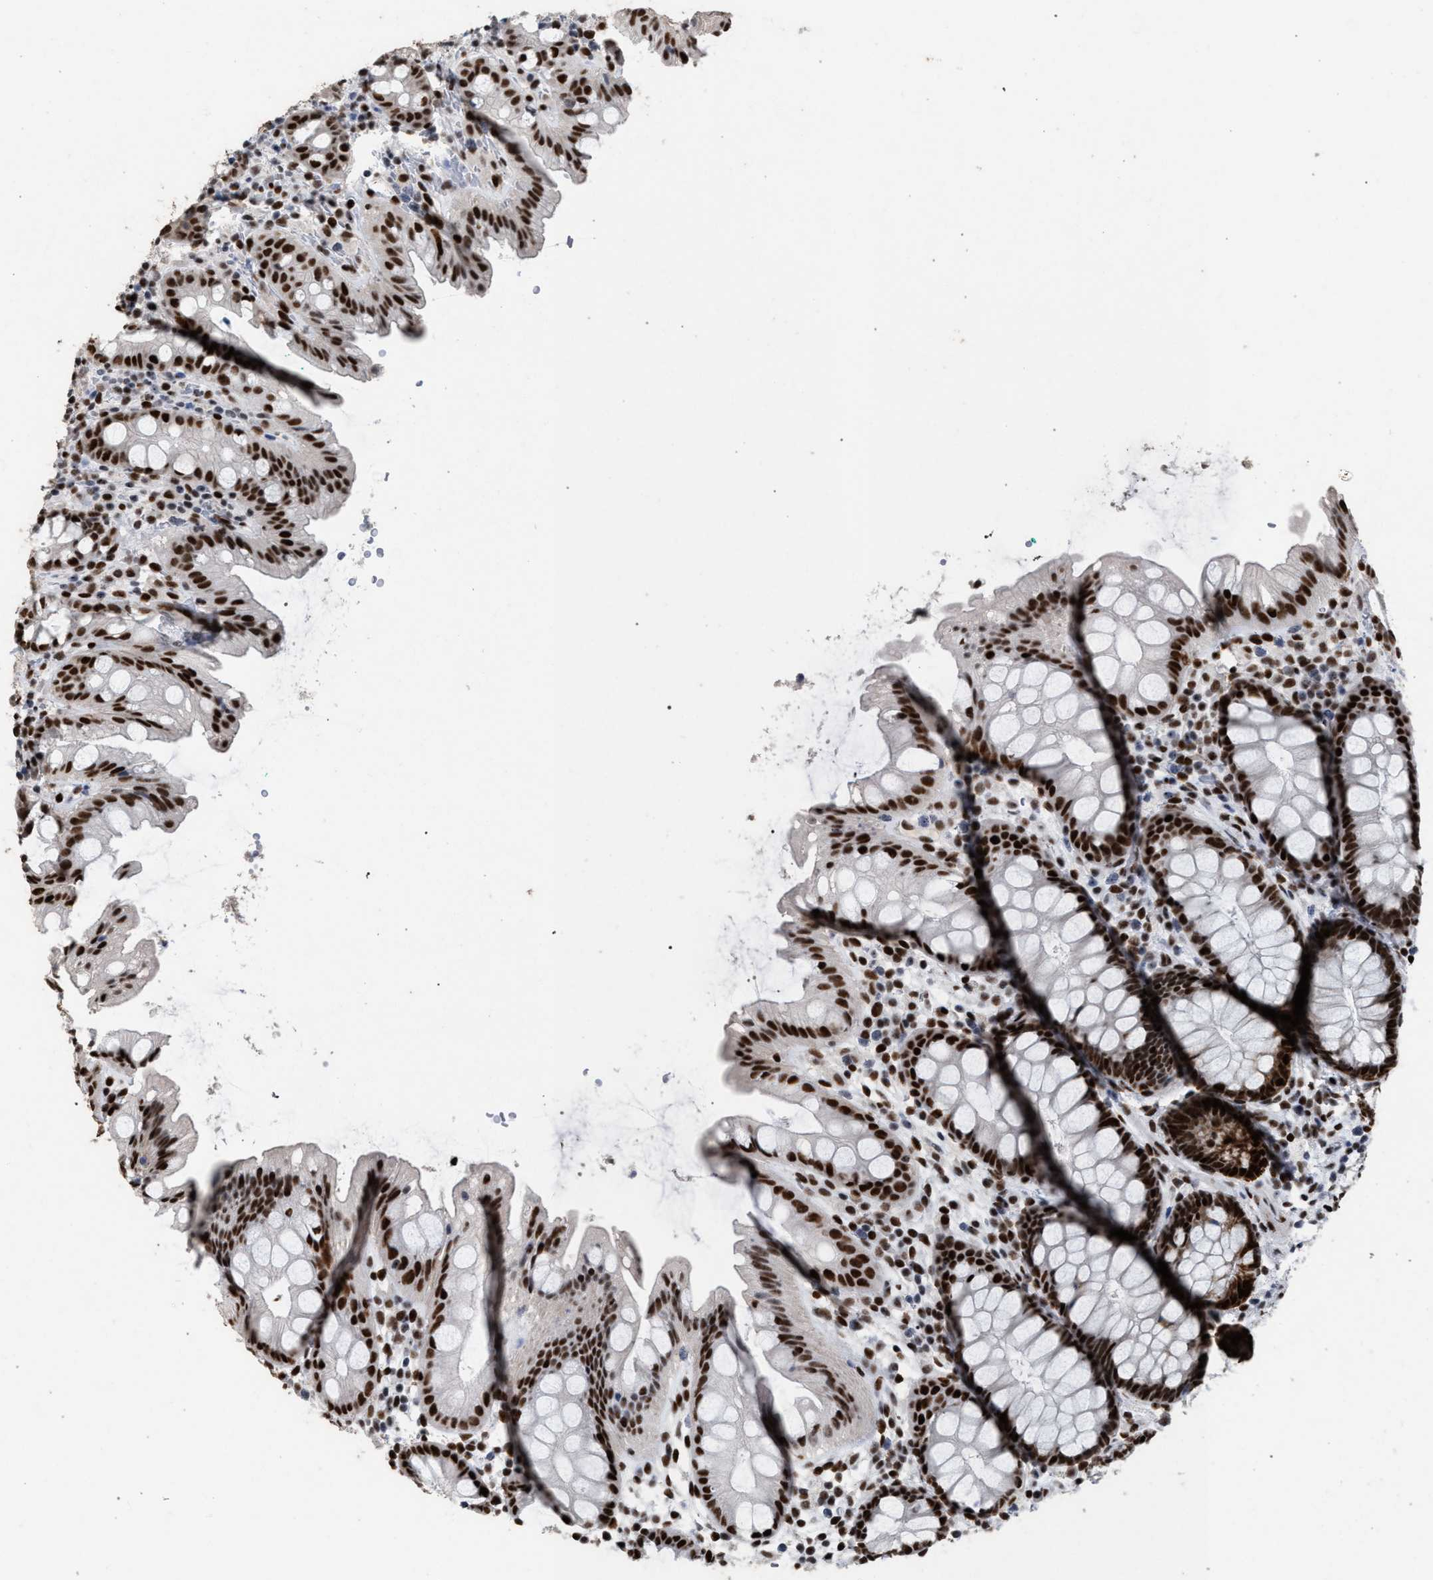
{"staining": {"intensity": "strong", "quantity": ">75%", "location": "nuclear"}, "tissue": "rectum", "cell_type": "Glandular cells", "image_type": "normal", "snomed": [{"axis": "morphology", "description": "Normal tissue, NOS"}, {"axis": "topography", "description": "Rectum"}], "caption": "An image showing strong nuclear positivity in about >75% of glandular cells in benign rectum, as visualized by brown immunohistochemical staining.", "gene": "TP53BP1", "patient": {"sex": "female", "age": 65}}